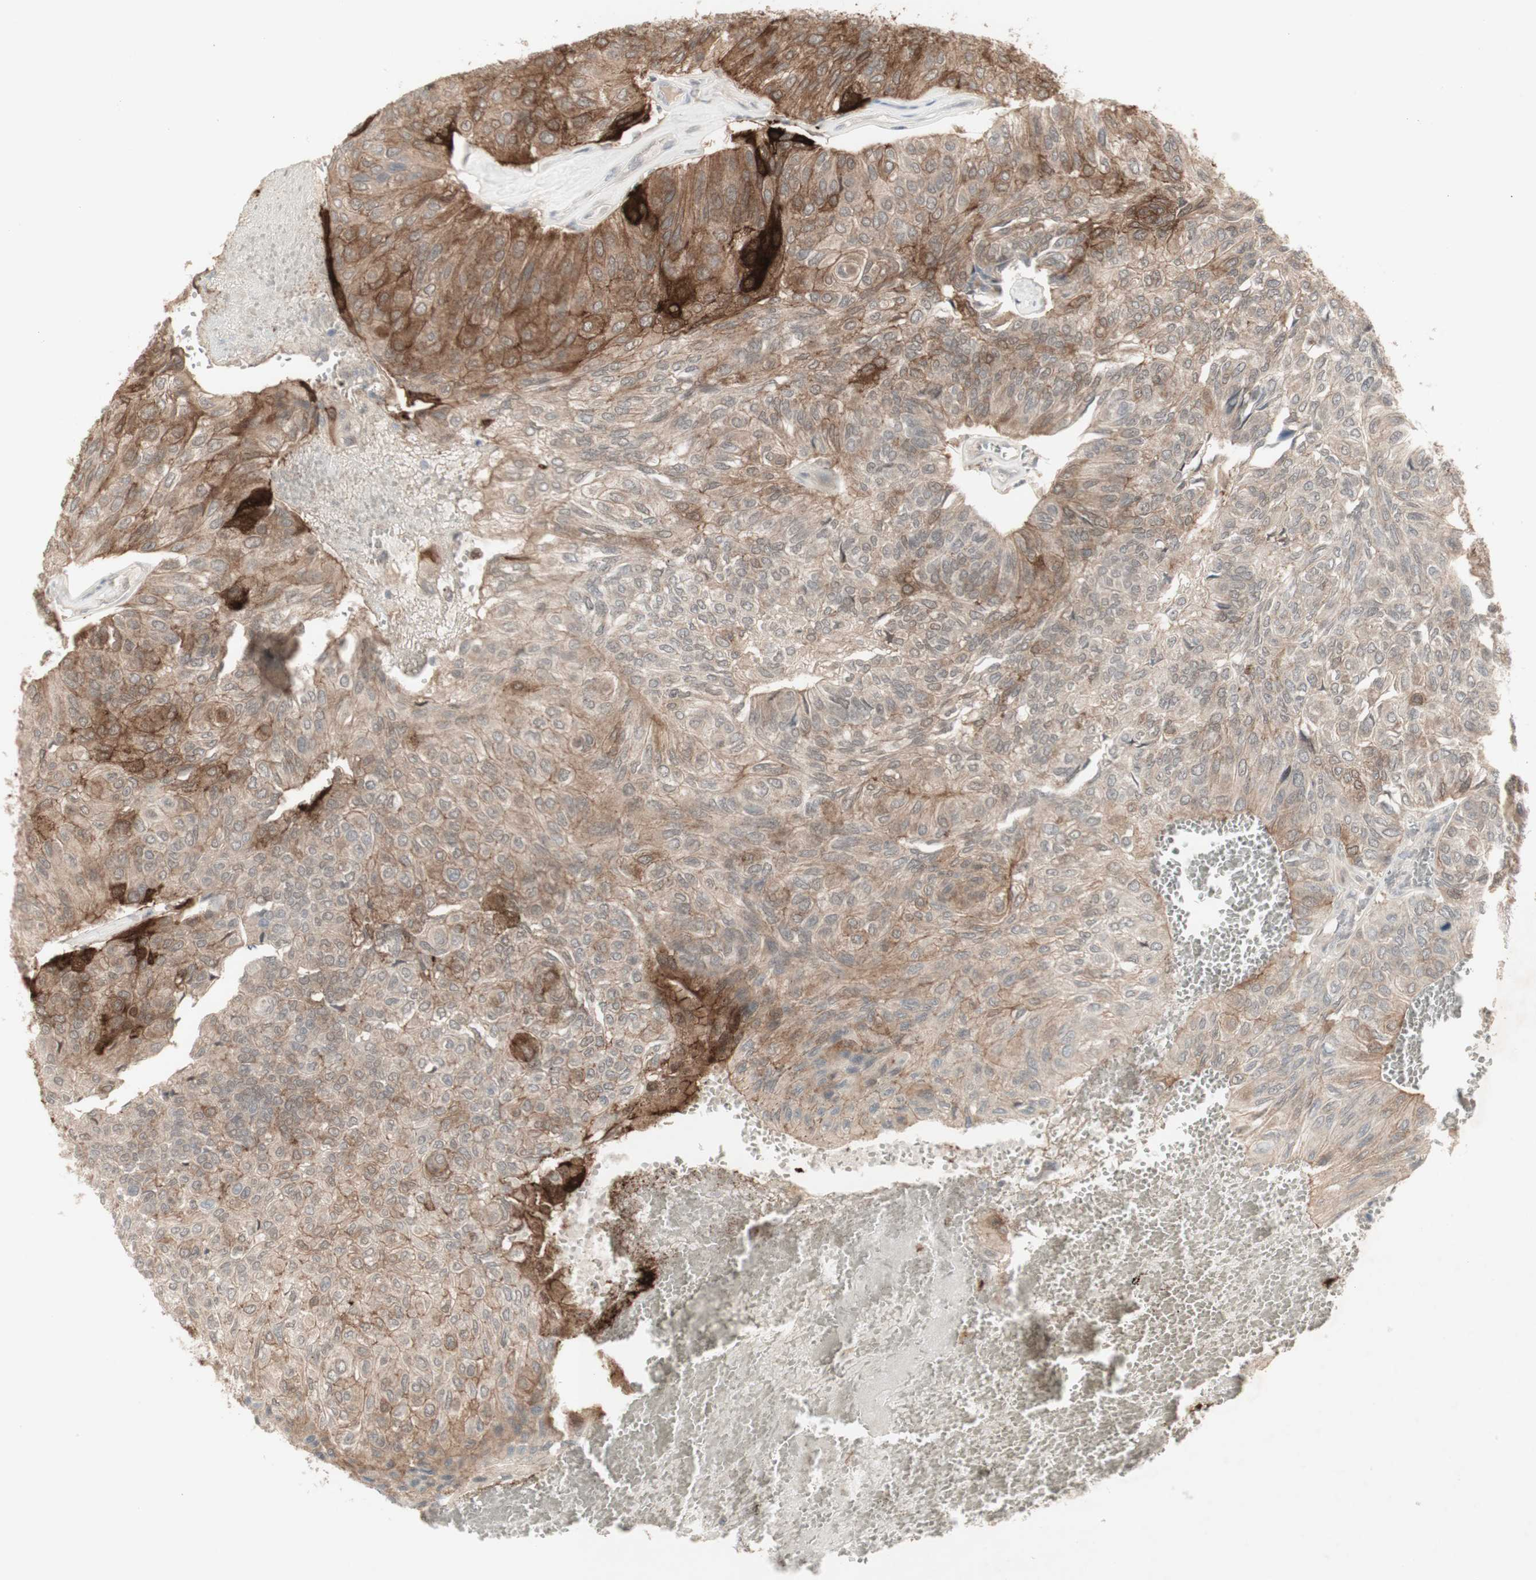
{"staining": {"intensity": "moderate", "quantity": ">75%", "location": "cytoplasmic/membranous"}, "tissue": "urothelial cancer", "cell_type": "Tumor cells", "image_type": "cancer", "snomed": [{"axis": "morphology", "description": "Urothelial carcinoma, High grade"}, {"axis": "topography", "description": "Urinary bladder"}], "caption": "The immunohistochemical stain highlights moderate cytoplasmic/membranous positivity in tumor cells of urothelial cancer tissue.", "gene": "C1orf116", "patient": {"sex": "male", "age": 66}}